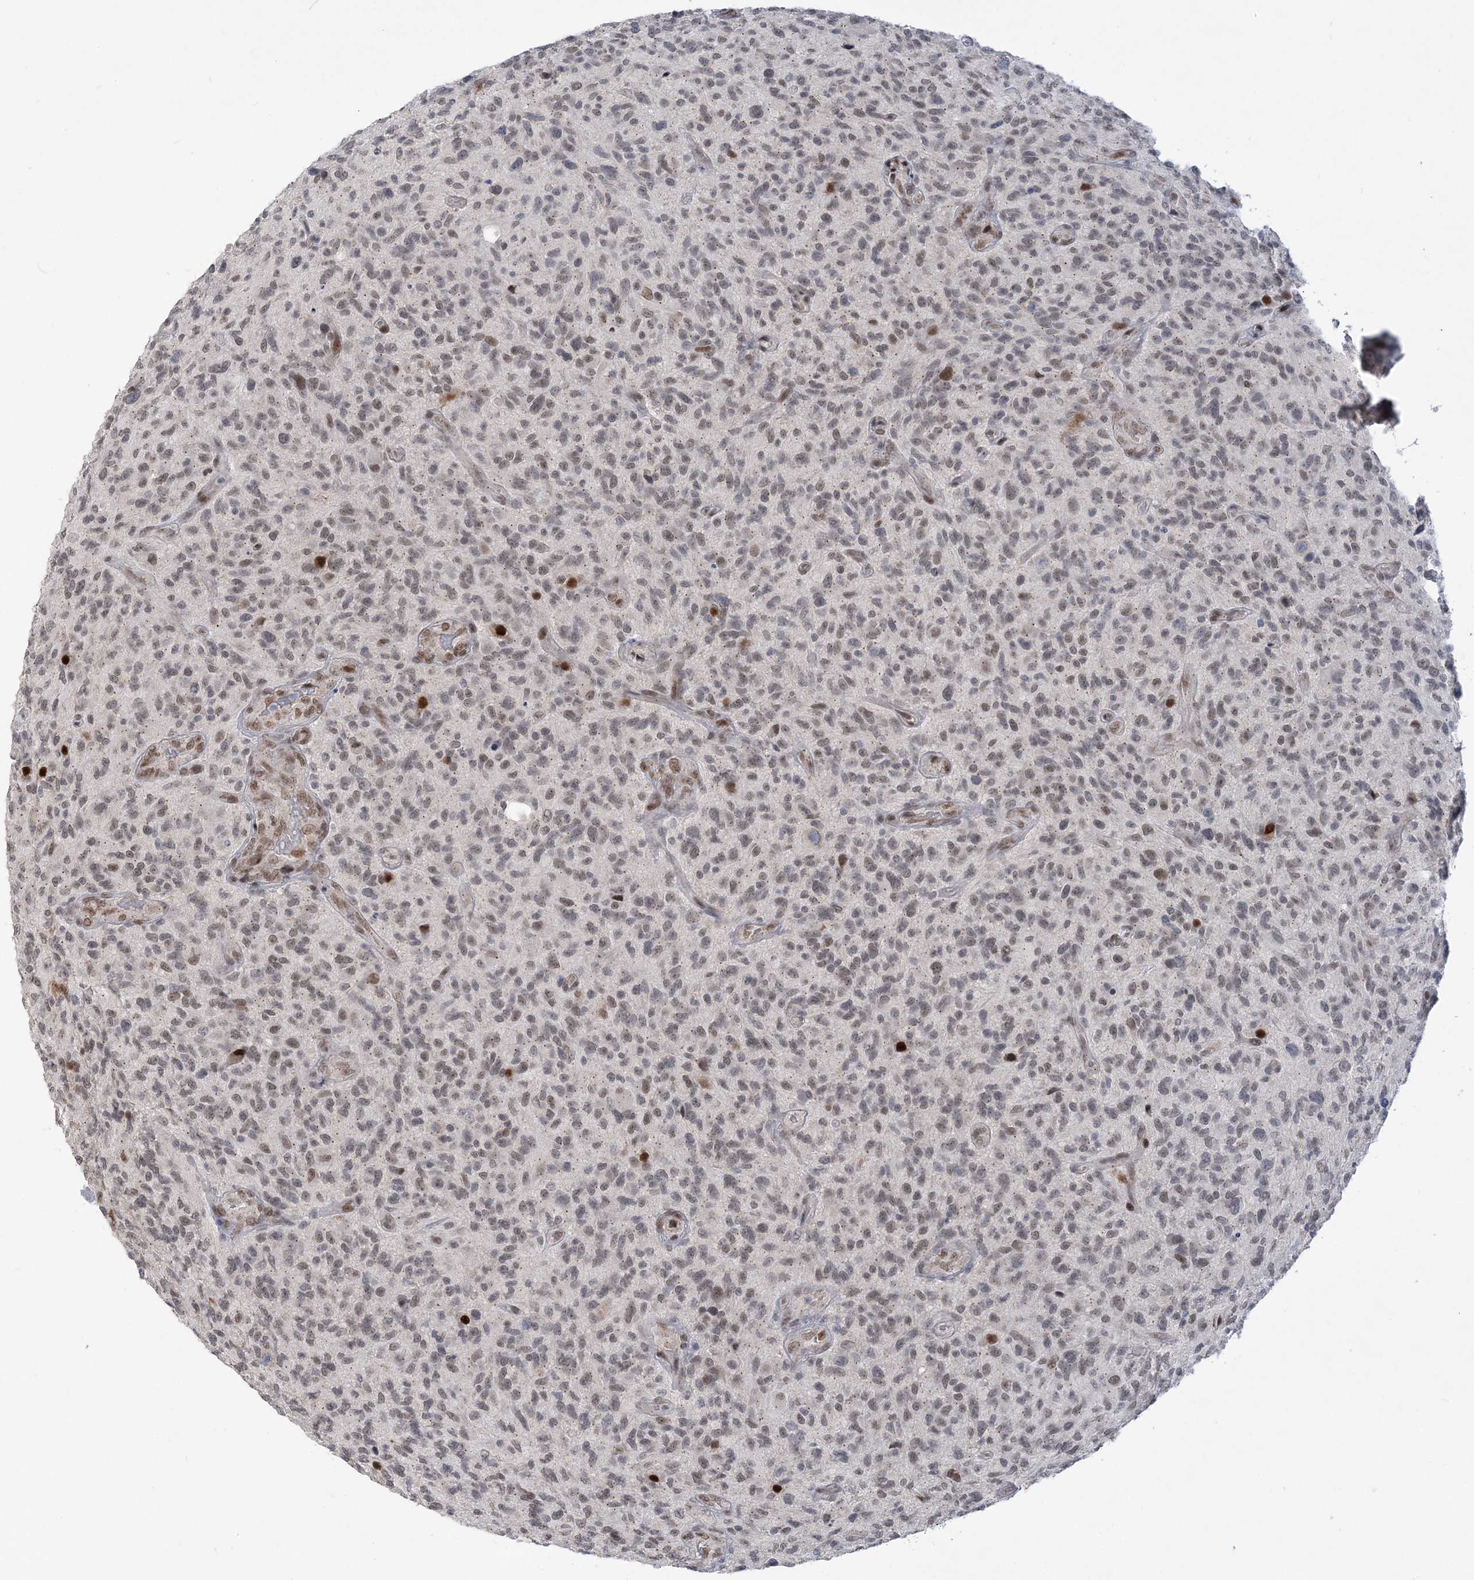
{"staining": {"intensity": "weak", "quantity": "25%-75%", "location": "nuclear"}, "tissue": "glioma", "cell_type": "Tumor cells", "image_type": "cancer", "snomed": [{"axis": "morphology", "description": "Glioma, malignant, High grade"}, {"axis": "topography", "description": "Brain"}], "caption": "Immunohistochemical staining of malignant glioma (high-grade) demonstrates weak nuclear protein expression in about 25%-75% of tumor cells. (brown staining indicates protein expression, while blue staining denotes nuclei).", "gene": "WAC", "patient": {"sex": "male", "age": 47}}